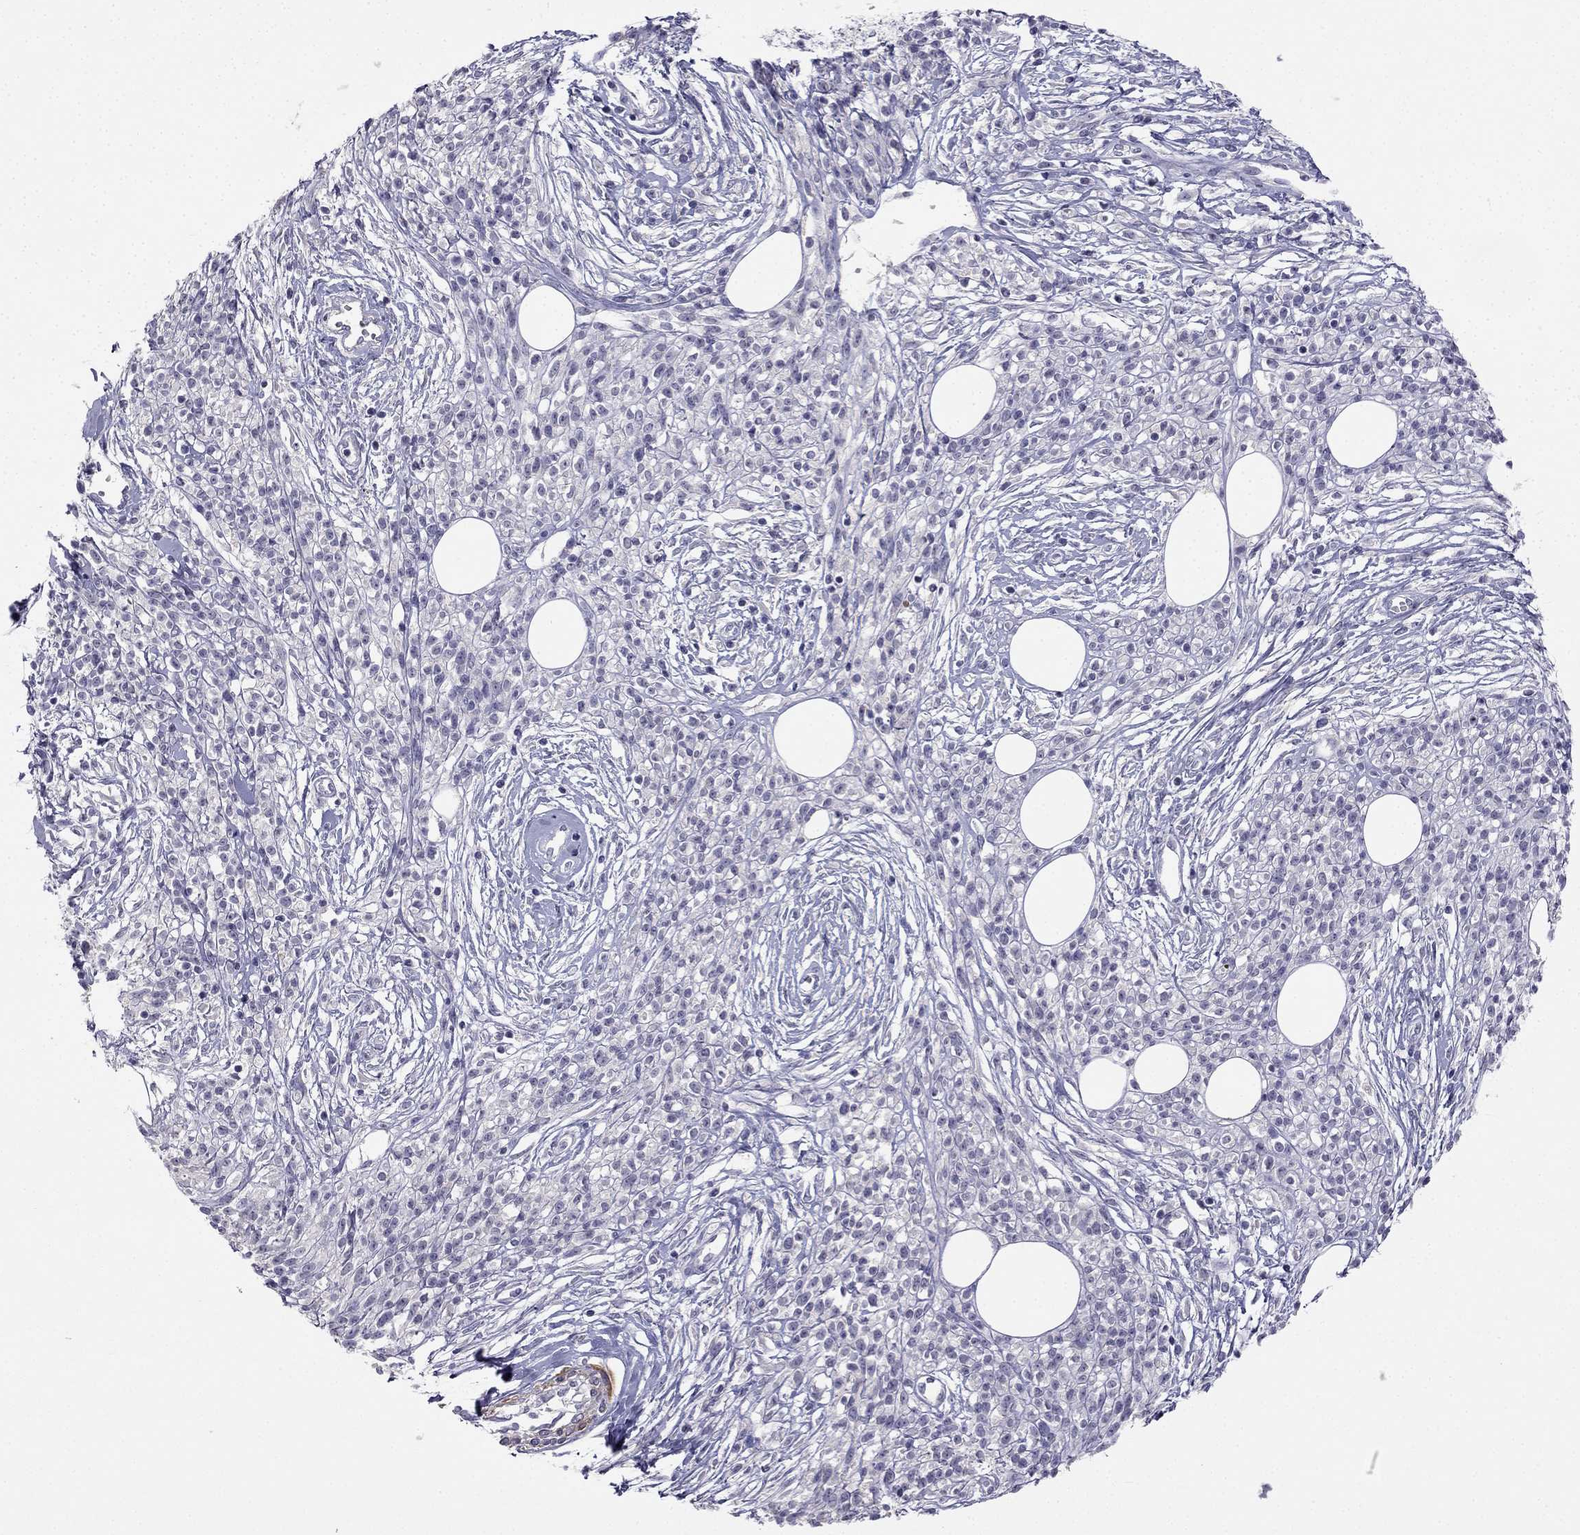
{"staining": {"intensity": "negative", "quantity": "none", "location": "none"}, "tissue": "melanoma", "cell_type": "Tumor cells", "image_type": "cancer", "snomed": [{"axis": "morphology", "description": "Malignant melanoma, NOS"}, {"axis": "topography", "description": "Skin"}, {"axis": "topography", "description": "Skin of trunk"}], "caption": "The micrograph demonstrates no staining of tumor cells in malignant melanoma. The staining was performed using DAB (3,3'-diaminobenzidine) to visualize the protein expression in brown, while the nuclei were stained in blue with hematoxylin (Magnification: 20x).", "gene": "C16orf89", "patient": {"sex": "male", "age": 74}}